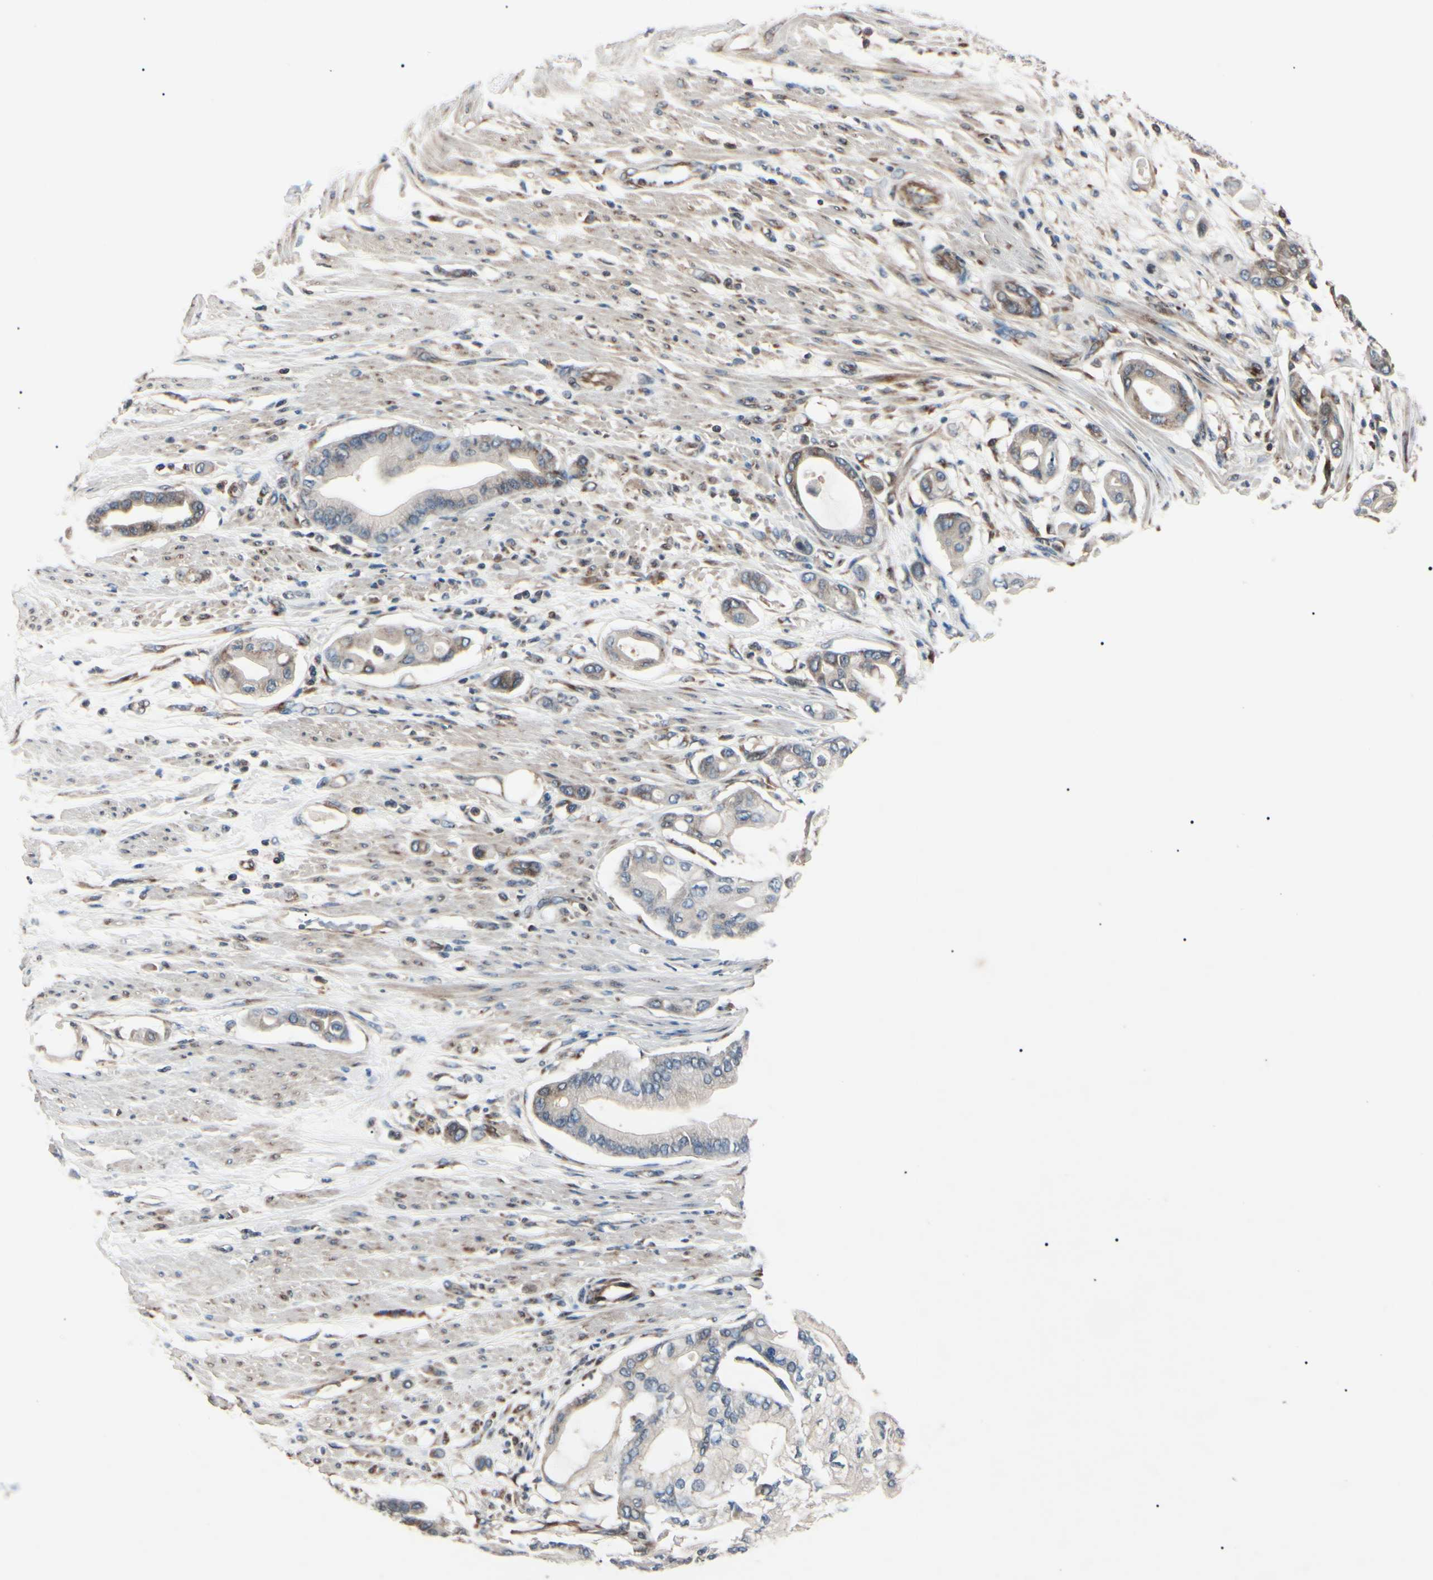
{"staining": {"intensity": "weak", "quantity": "25%-75%", "location": "cytoplasmic/membranous"}, "tissue": "pancreatic cancer", "cell_type": "Tumor cells", "image_type": "cancer", "snomed": [{"axis": "morphology", "description": "Adenocarcinoma, NOS"}, {"axis": "morphology", "description": "Adenocarcinoma, metastatic, NOS"}, {"axis": "topography", "description": "Lymph node"}, {"axis": "topography", "description": "Pancreas"}, {"axis": "topography", "description": "Duodenum"}], "caption": "A brown stain labels weak cytoplasmic/membranous positivity of a protein in pancreatic cancer tumor cells. (IHC, brightfield microscopy, high magnification).", "gene": "MAPRE1", "patient": {"sex": "female", "age": 64}}